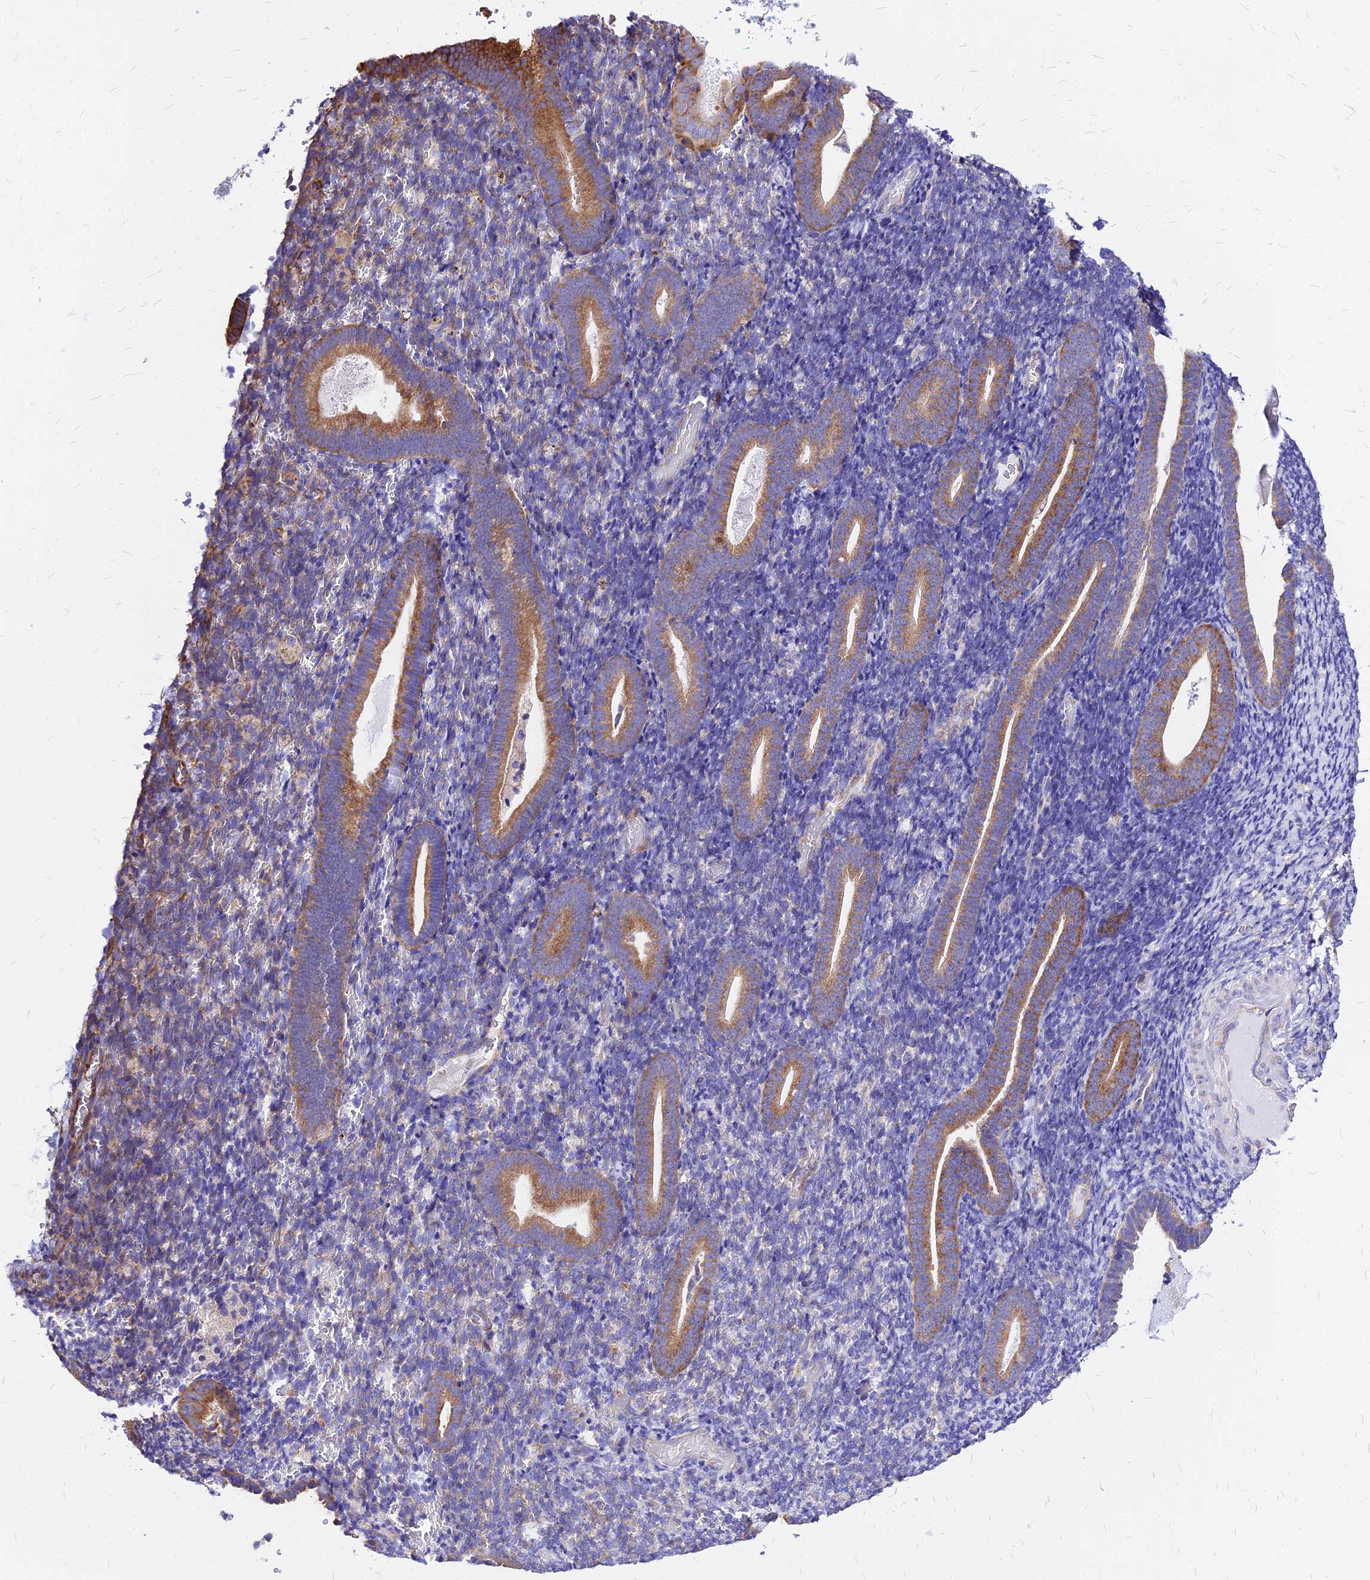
{"staining": {"intensity": "negative", "quantity": "none", "location": "none"}, "tissue": "endometrium", "cell_type": "Cells in endometrial stroma", "image_type": "normal", "snomed": [{"axis": "morphology", "description": "Normal tissue, NOS"}, {"axis": "topography", "description": "Endometrium"}], "caption": "The histopathology image displays no staining of cells in endometrial stroma in benign endometrium.", "gene": "RPL19", "patient": {"sex": "female", "age": 51}}